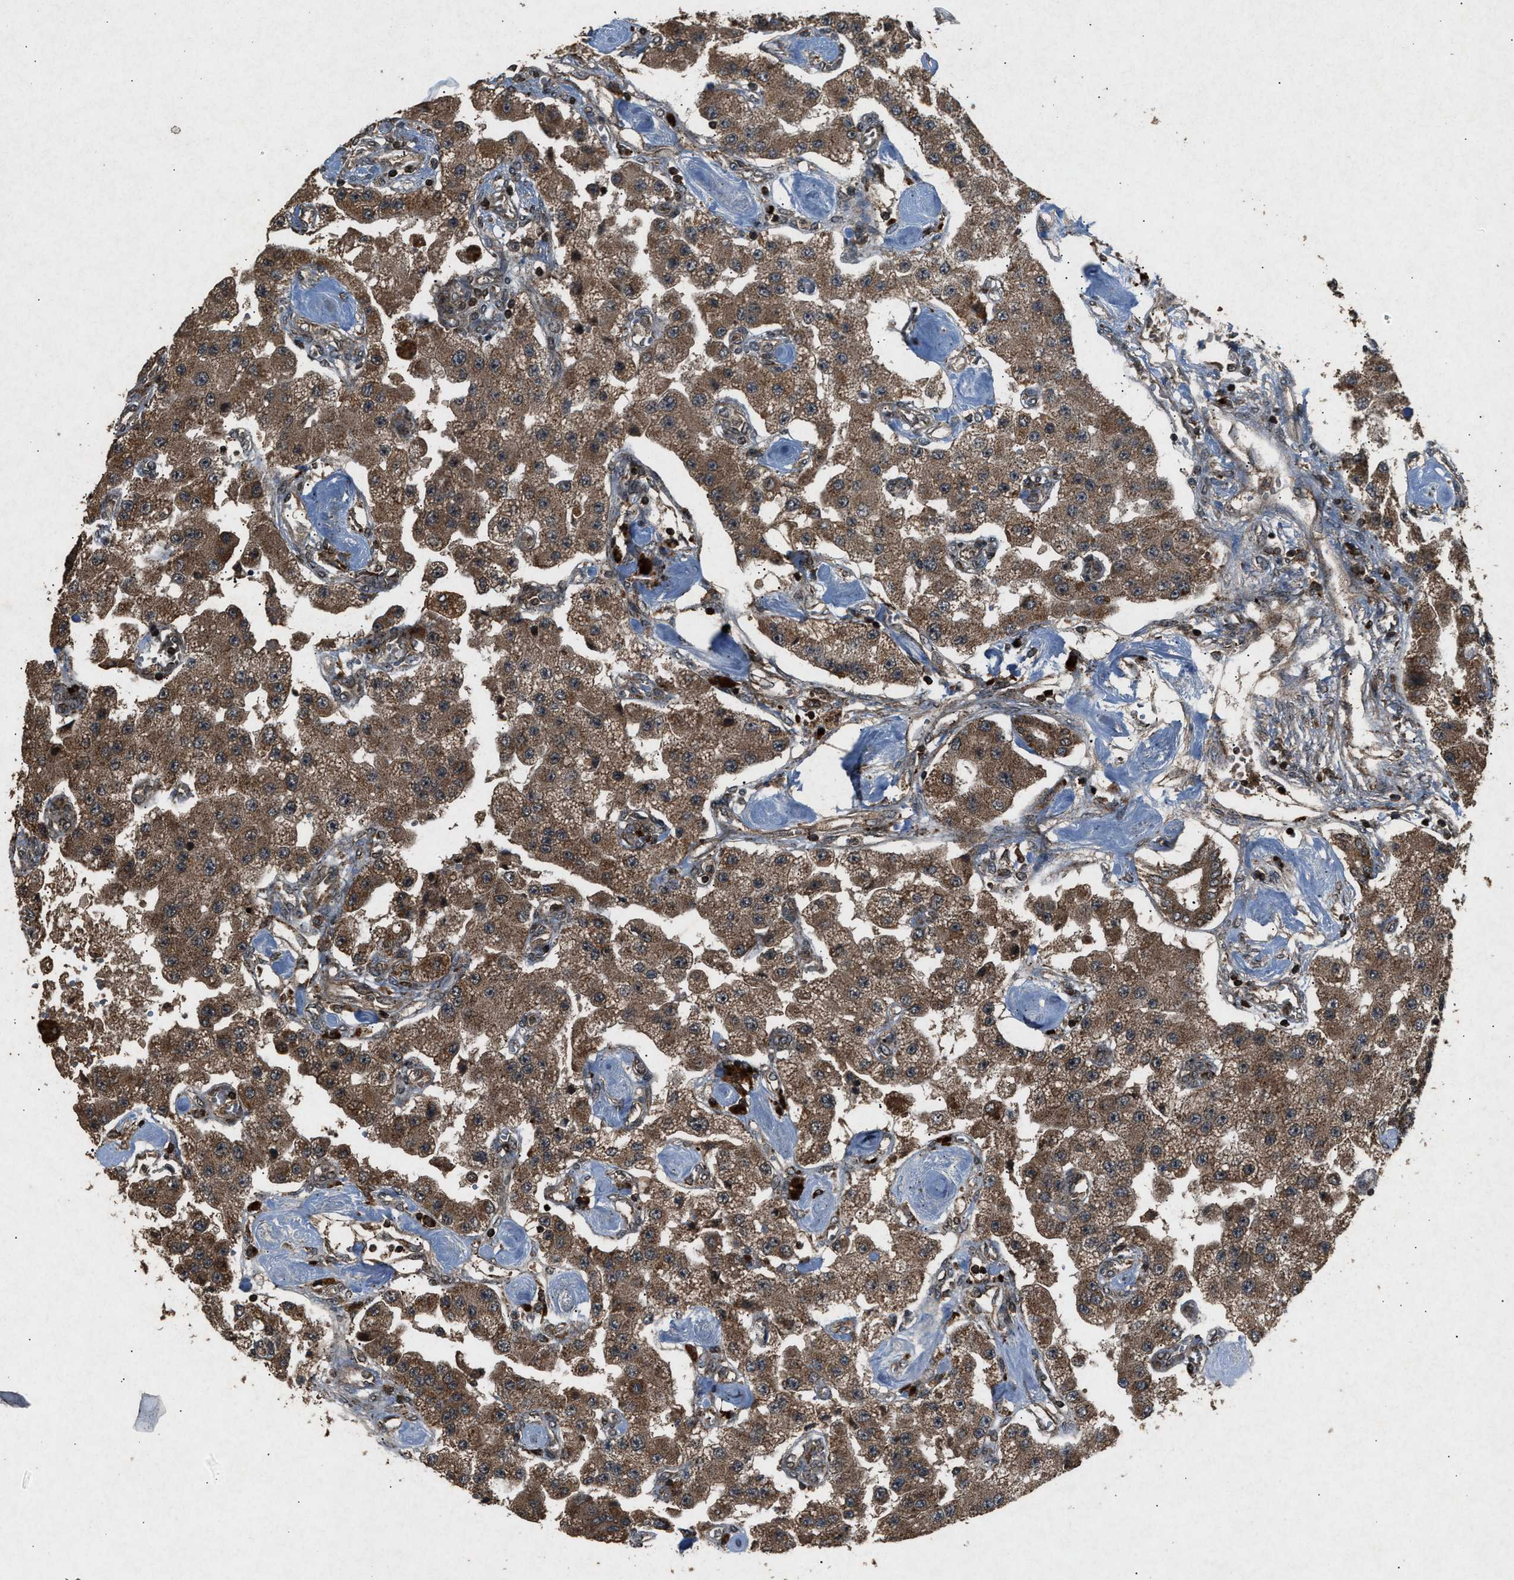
{"staining": {"intensity": "strong", "quantity": ">75%", "location": "cytoplasmic/membranous"}, "tissue": "carcinoid", "cell_type": "Tumor cells", "image_type": "cancer", "snomed": [{"axis": "morphology", "description": "Carcinoid, malignant, NOS"}, {"axis": "topography", "description": "Pancreas"}], "caption": "Immunohistochemistry (DAB) staining of human carcinoid reveals strong cytoplasmic/membranous protein expression in approximately >75% of tumor cells. The protein of interest is stained brown, and the nuclei are stained in blue (DAB (3,3'-diaminobenzidine) IHC with brightfield microscopy, high magnification).", "gene": "OAS1", "patient": {"sex": "male", "age": 41}}